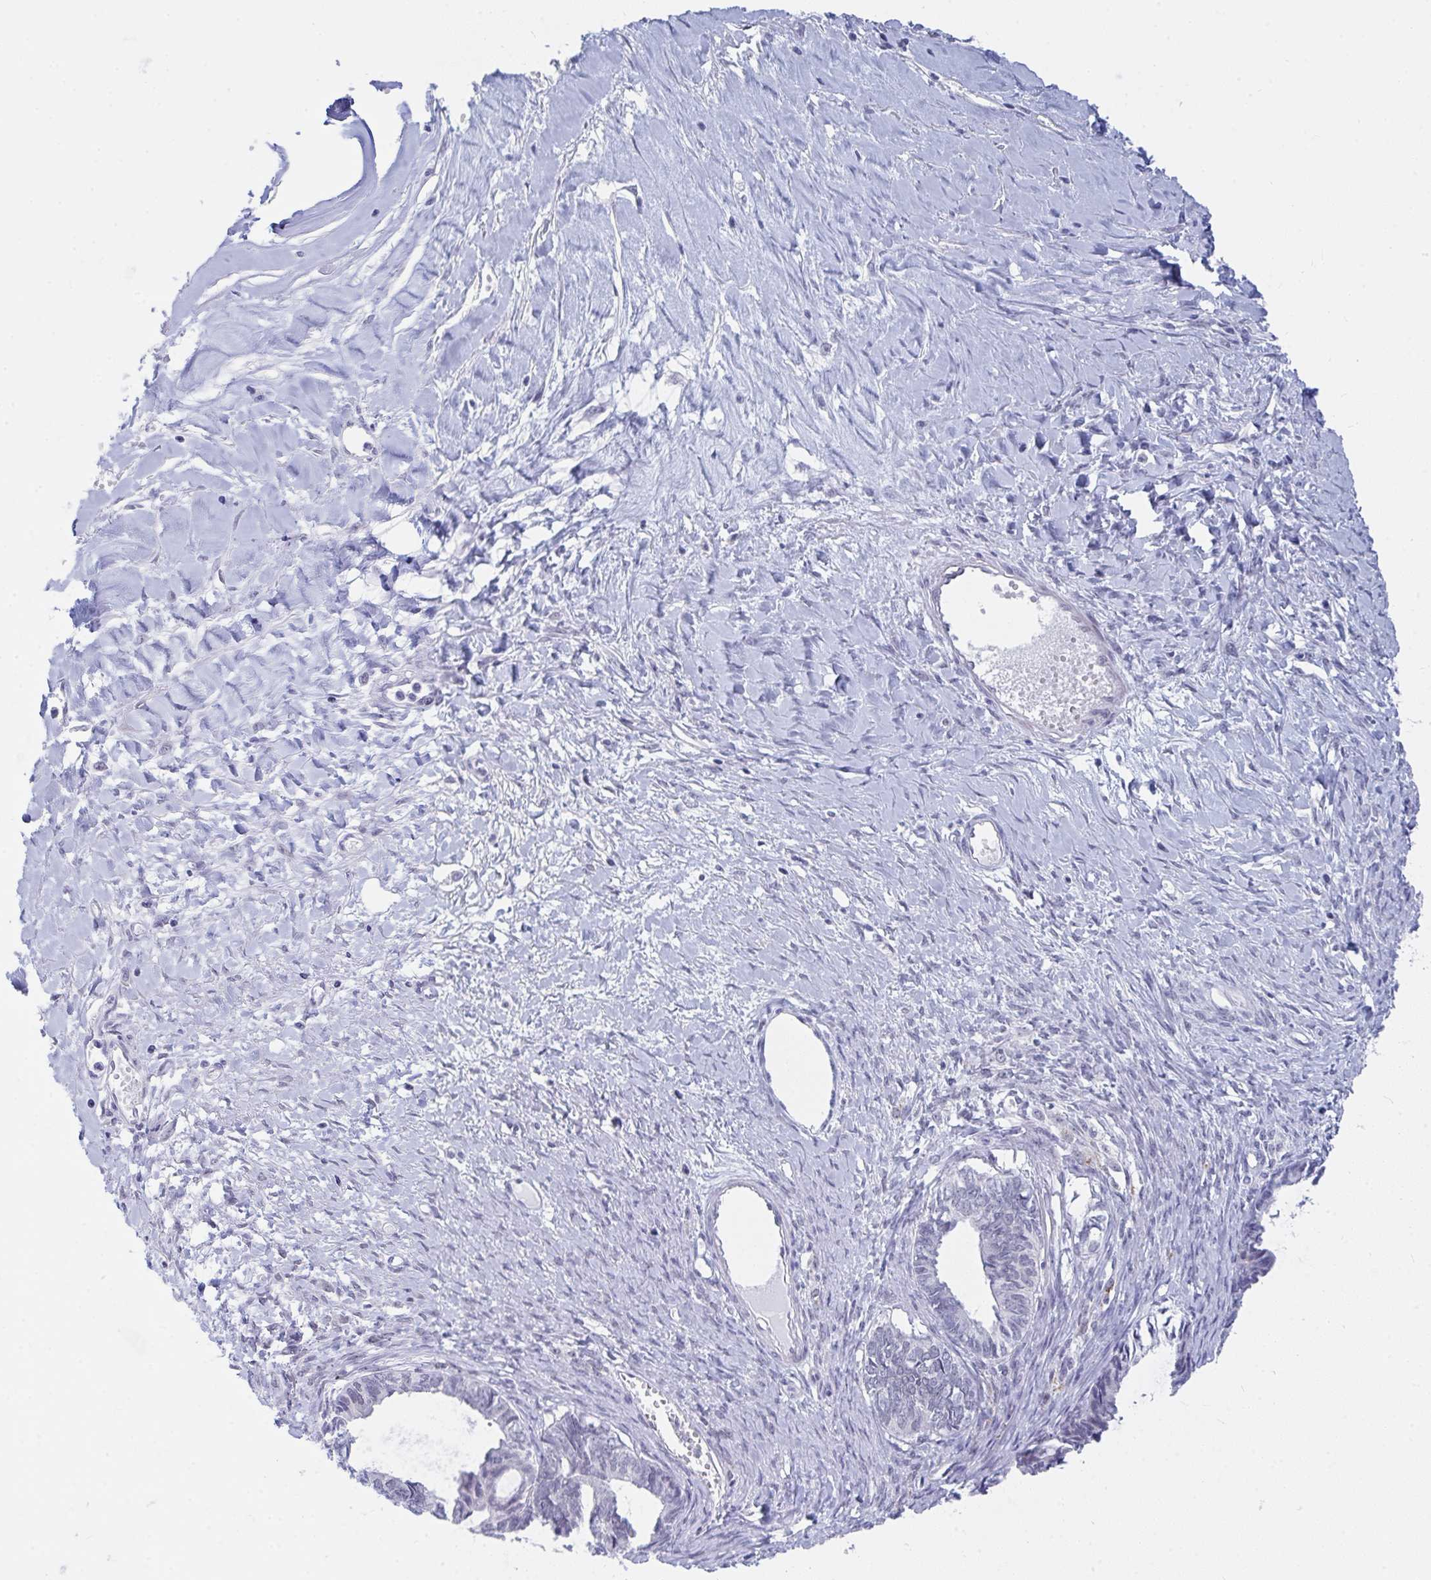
{"staining": {"intensity": "negative", "quantity": "none", "location": "none"}, "tissue": "ovarian cancer", "cell_type": "Tumor cells", "image_type": "cancer", "snomed": [{"axis": "morphology", "description": "Cystadenocarcinoma, mucinous, NOS"}, {"axis": "topography", "description": "Ovary"}], "caption": "A histopathology image of human ovarian cancer (mucinous cystadenocarcinoma) is negative for staining in tumor cells. (DAB IHC with hematoxylin counter stain).", "gene": "DAOA", "patient": {"sex": "female", "age": 61}}